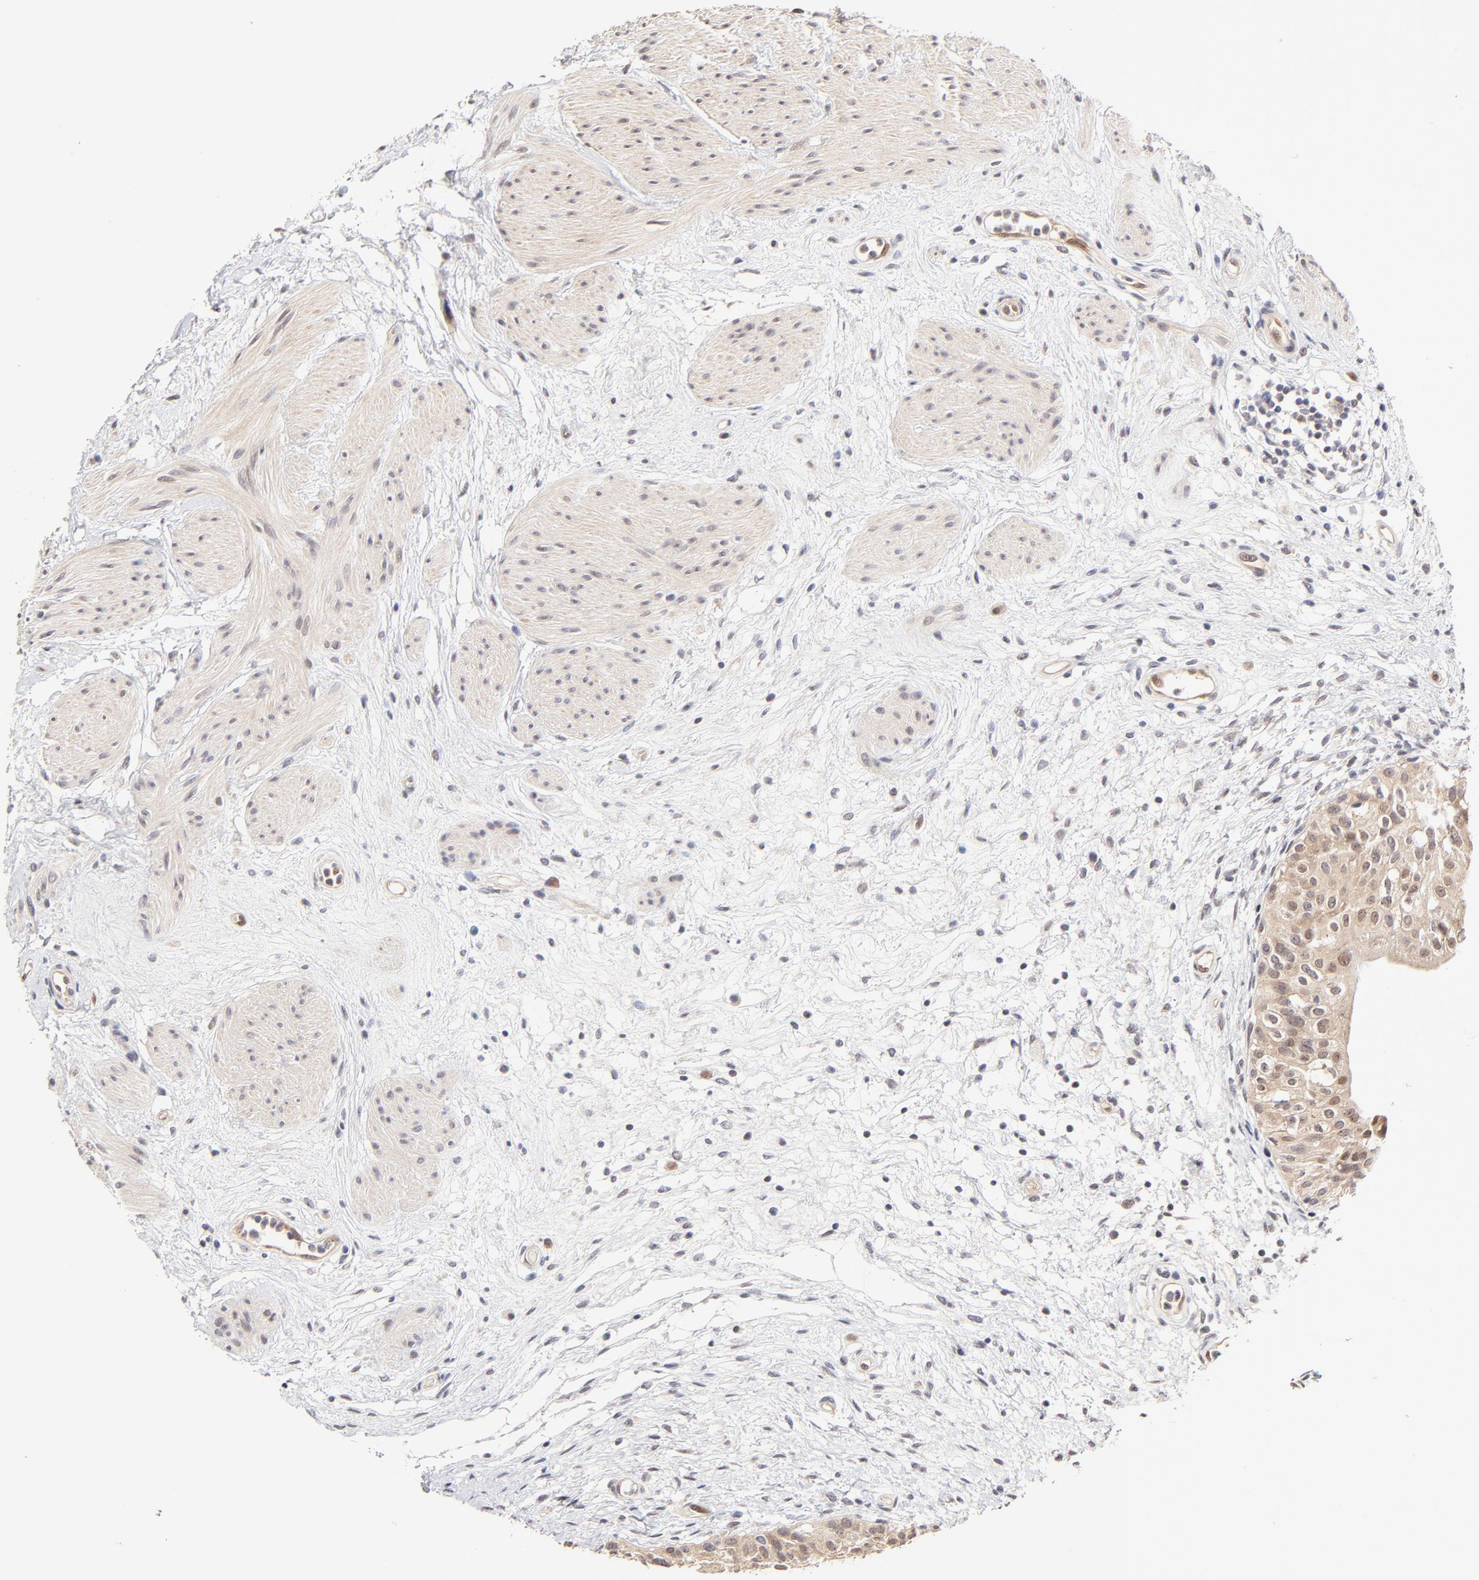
{"staining": {"intensity": "moderate", "quantity": ">75%", "location": "cytoplasmic/membranous"}, "tissue": "urinary bladder", "cell_type": "Urothelial cells", "image_type": "normal", "snomed": [{"axis": "morphology", "description": "Normal tissue, NOS"}, {"axis": "topography", "description": "Urinary bladder"}], "caption": "Protein staining by immunohistochemistry (IHC) reveals moderate cytoplasmic/membranous staining in approximately >75% of urothelial cells in normal urinary bladder.", "gene": "ZNF10", "patient": {"sex": "female", "age": 55}}